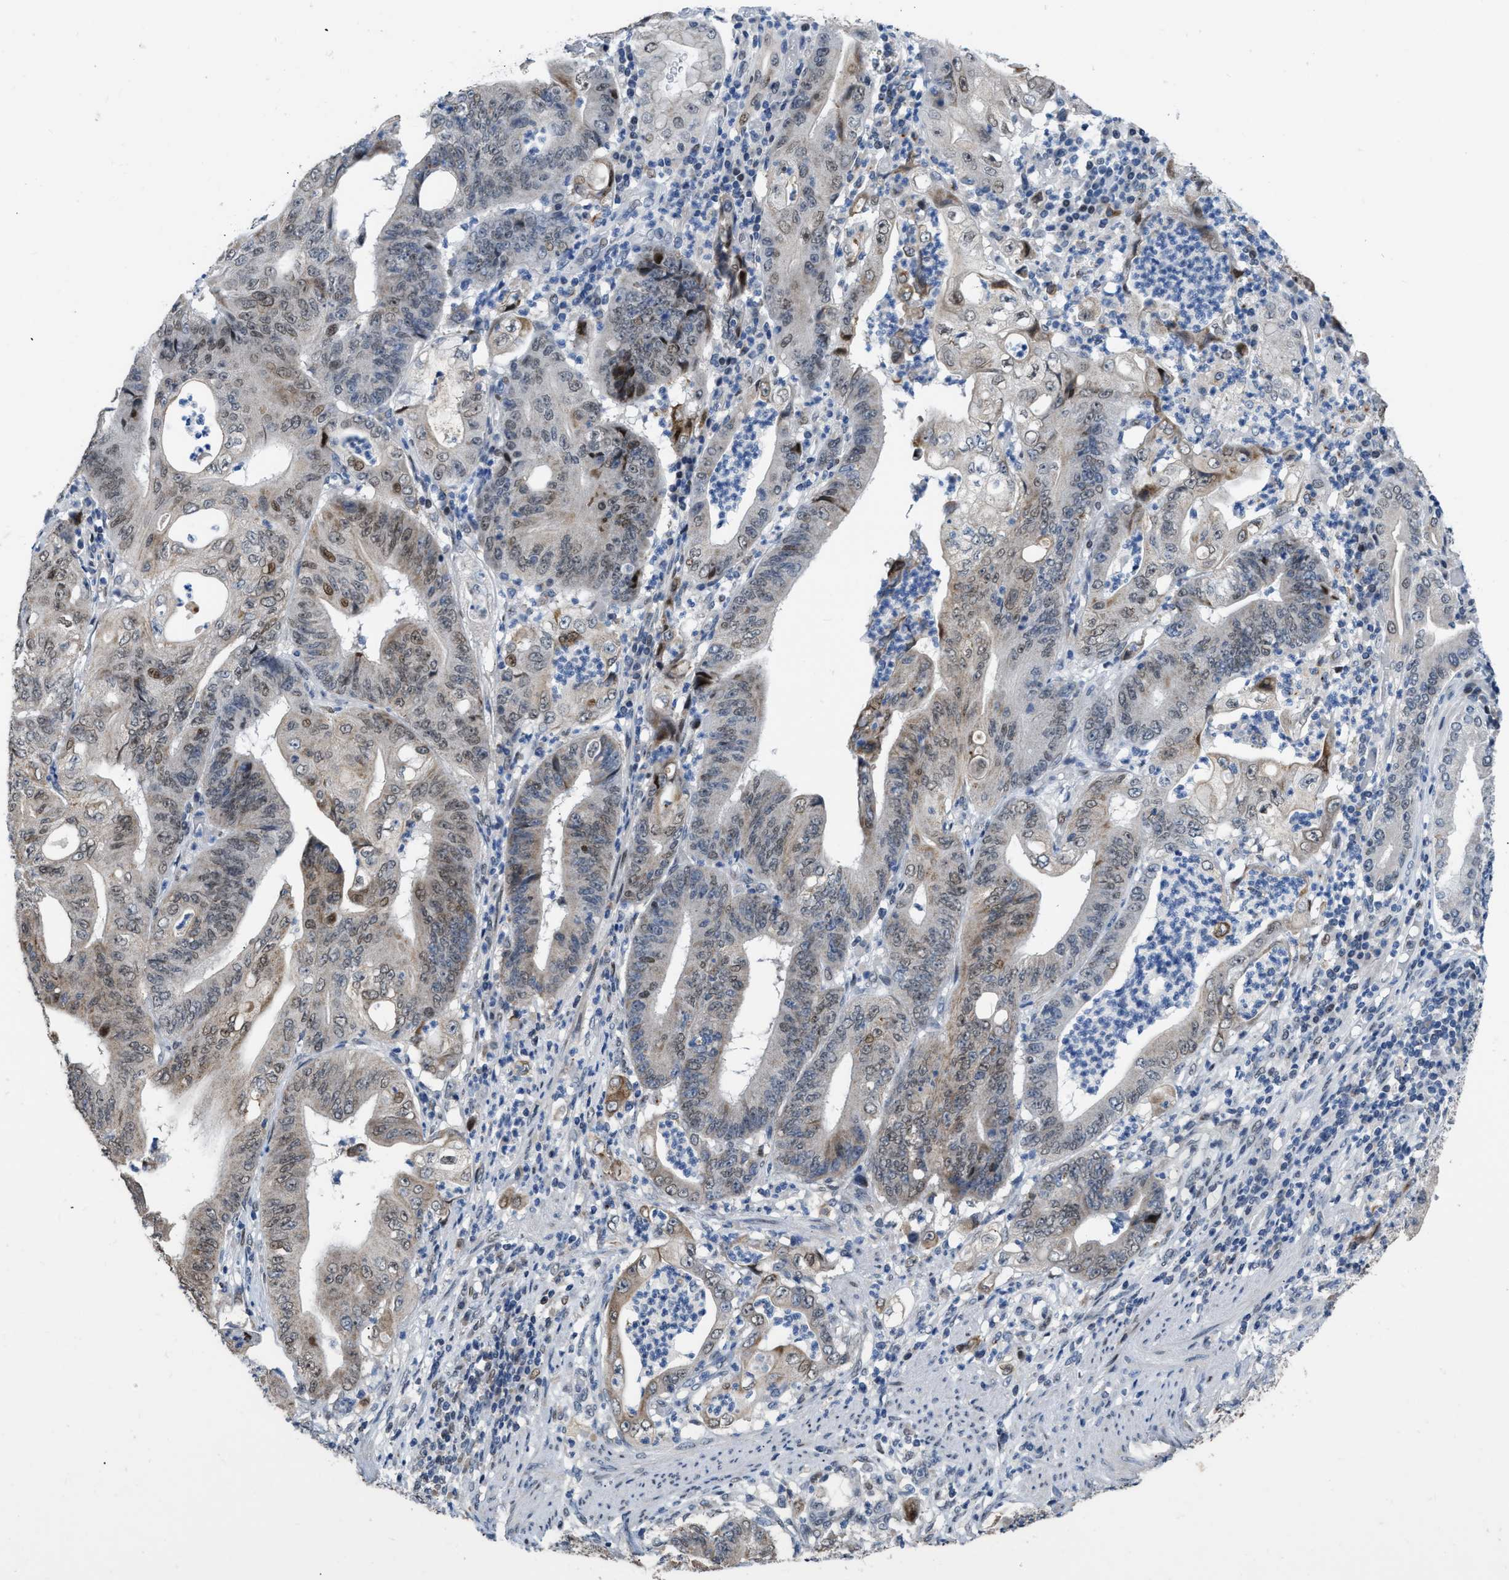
{"staining": {"intensity": "moderate", "quantity": "<25%", "location": "nuclear"}, "tissue": "stomach cancer", "cell_type": "Tumor cells", "image_type": "cancer", "snomed": [{"axis": "morphology", "description": "Adenocarcinoma, NOS"}, {"axis": "topography", "description": "Stomach"}], "caption": "High-power microscopy captured an immunohistochemistry (IHC) histopathology image of stomach cancer, revealing moderate nuclear expression in about <25% of tumor cells.", "gene": "SETDB1", "patient": {"sex": "female", "age": 73}}